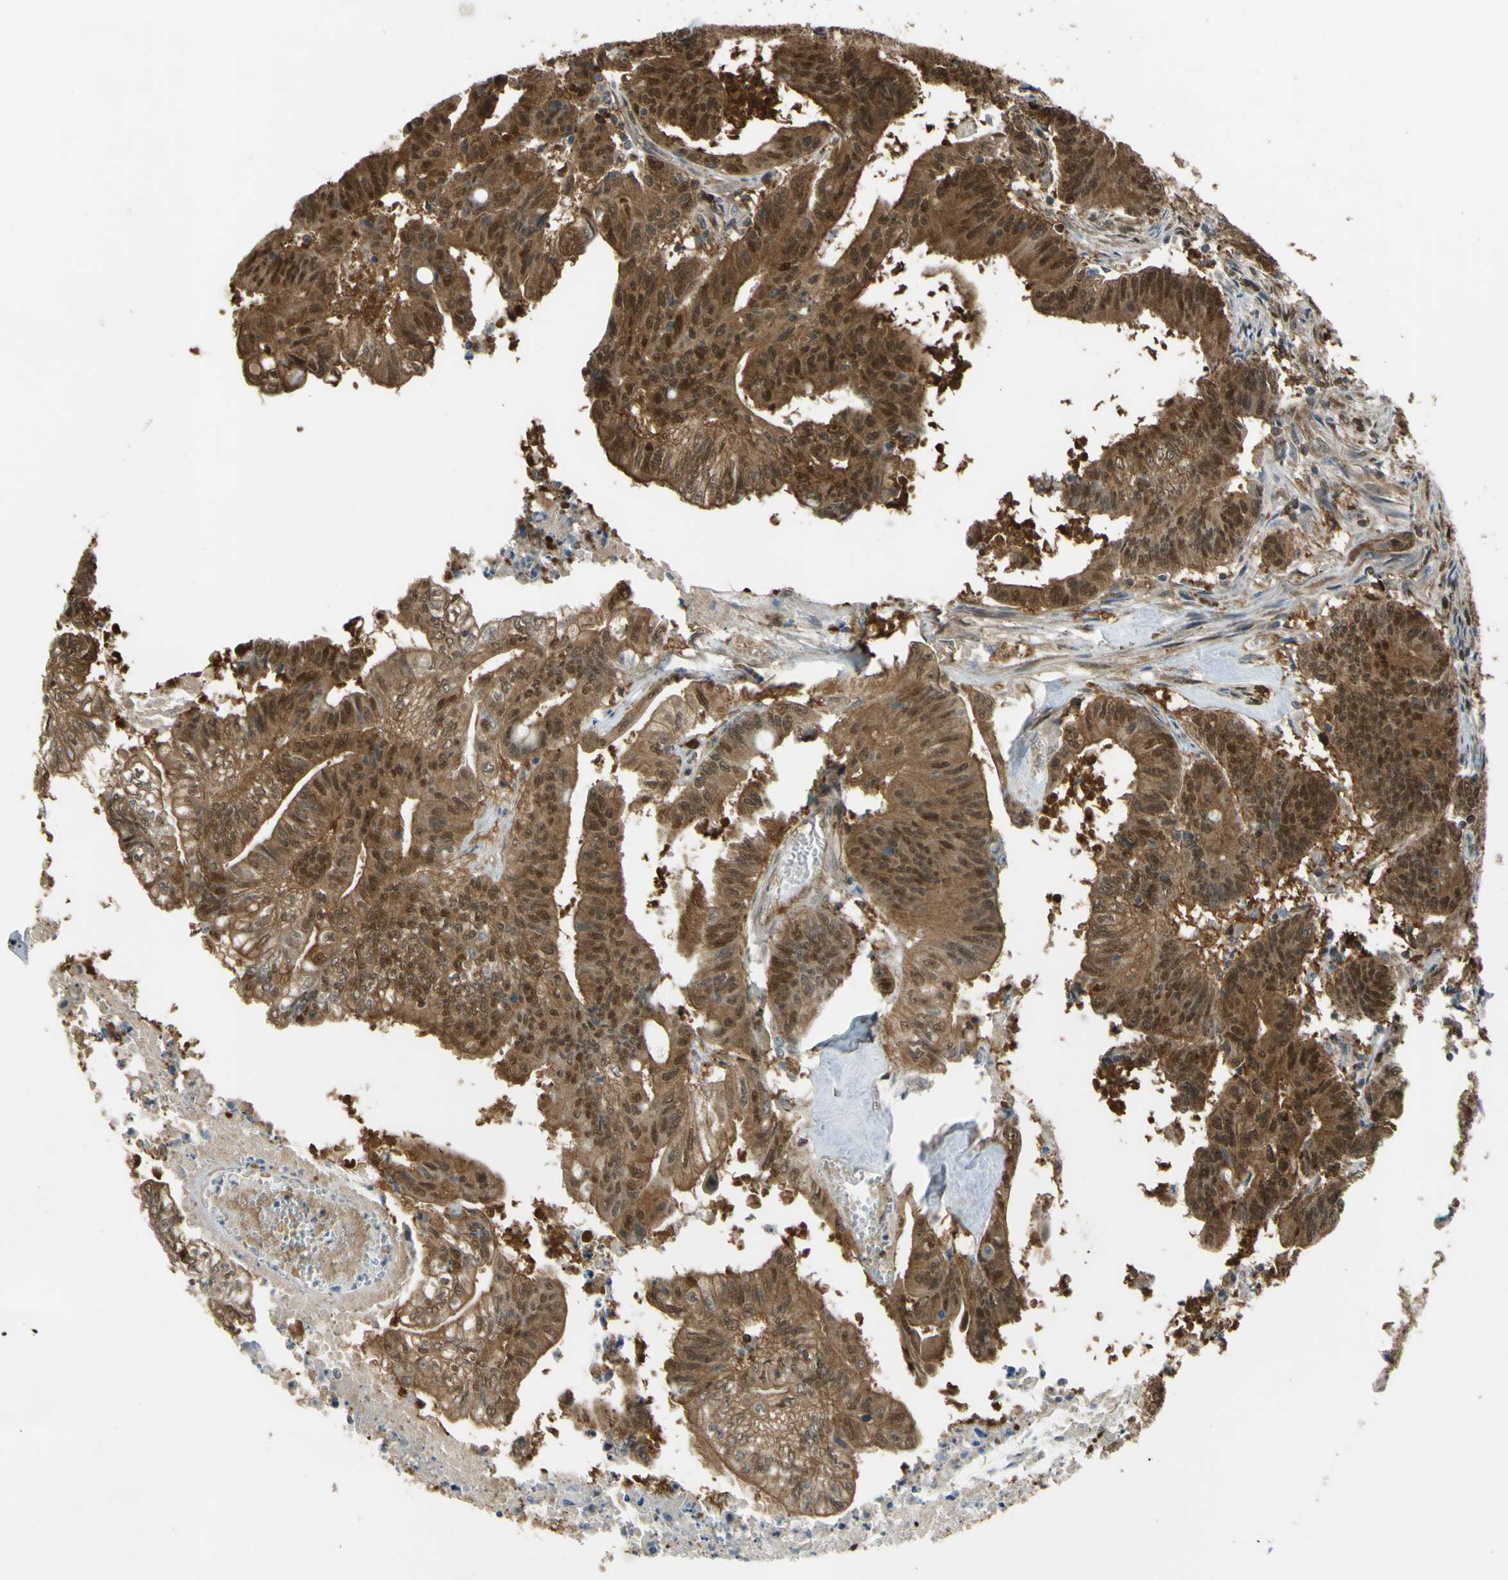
{"staining": {"intensity": "strong", "quantity": ">75%", "location": "cytoplasmic/membranous,nuclear"}, "tissue": "colorectal cancer", "cell_type": "Tumor cells", "image_type": "cancer", "snomed": [{"axis": "morphology", "description": "Adenocarcinoma, NOS"}, {"axis": "topography", "description": "Colon"}], "caption": "Human colorectal cancer (adenocarcinoma) stained for a protein (brown) shows strong cytoplasmic/membranous and nuclear positive positivity in approximately >75% of tumor cells.", "gene": "YWHAQ", "patient": {"sex": "male", "age": 45}}